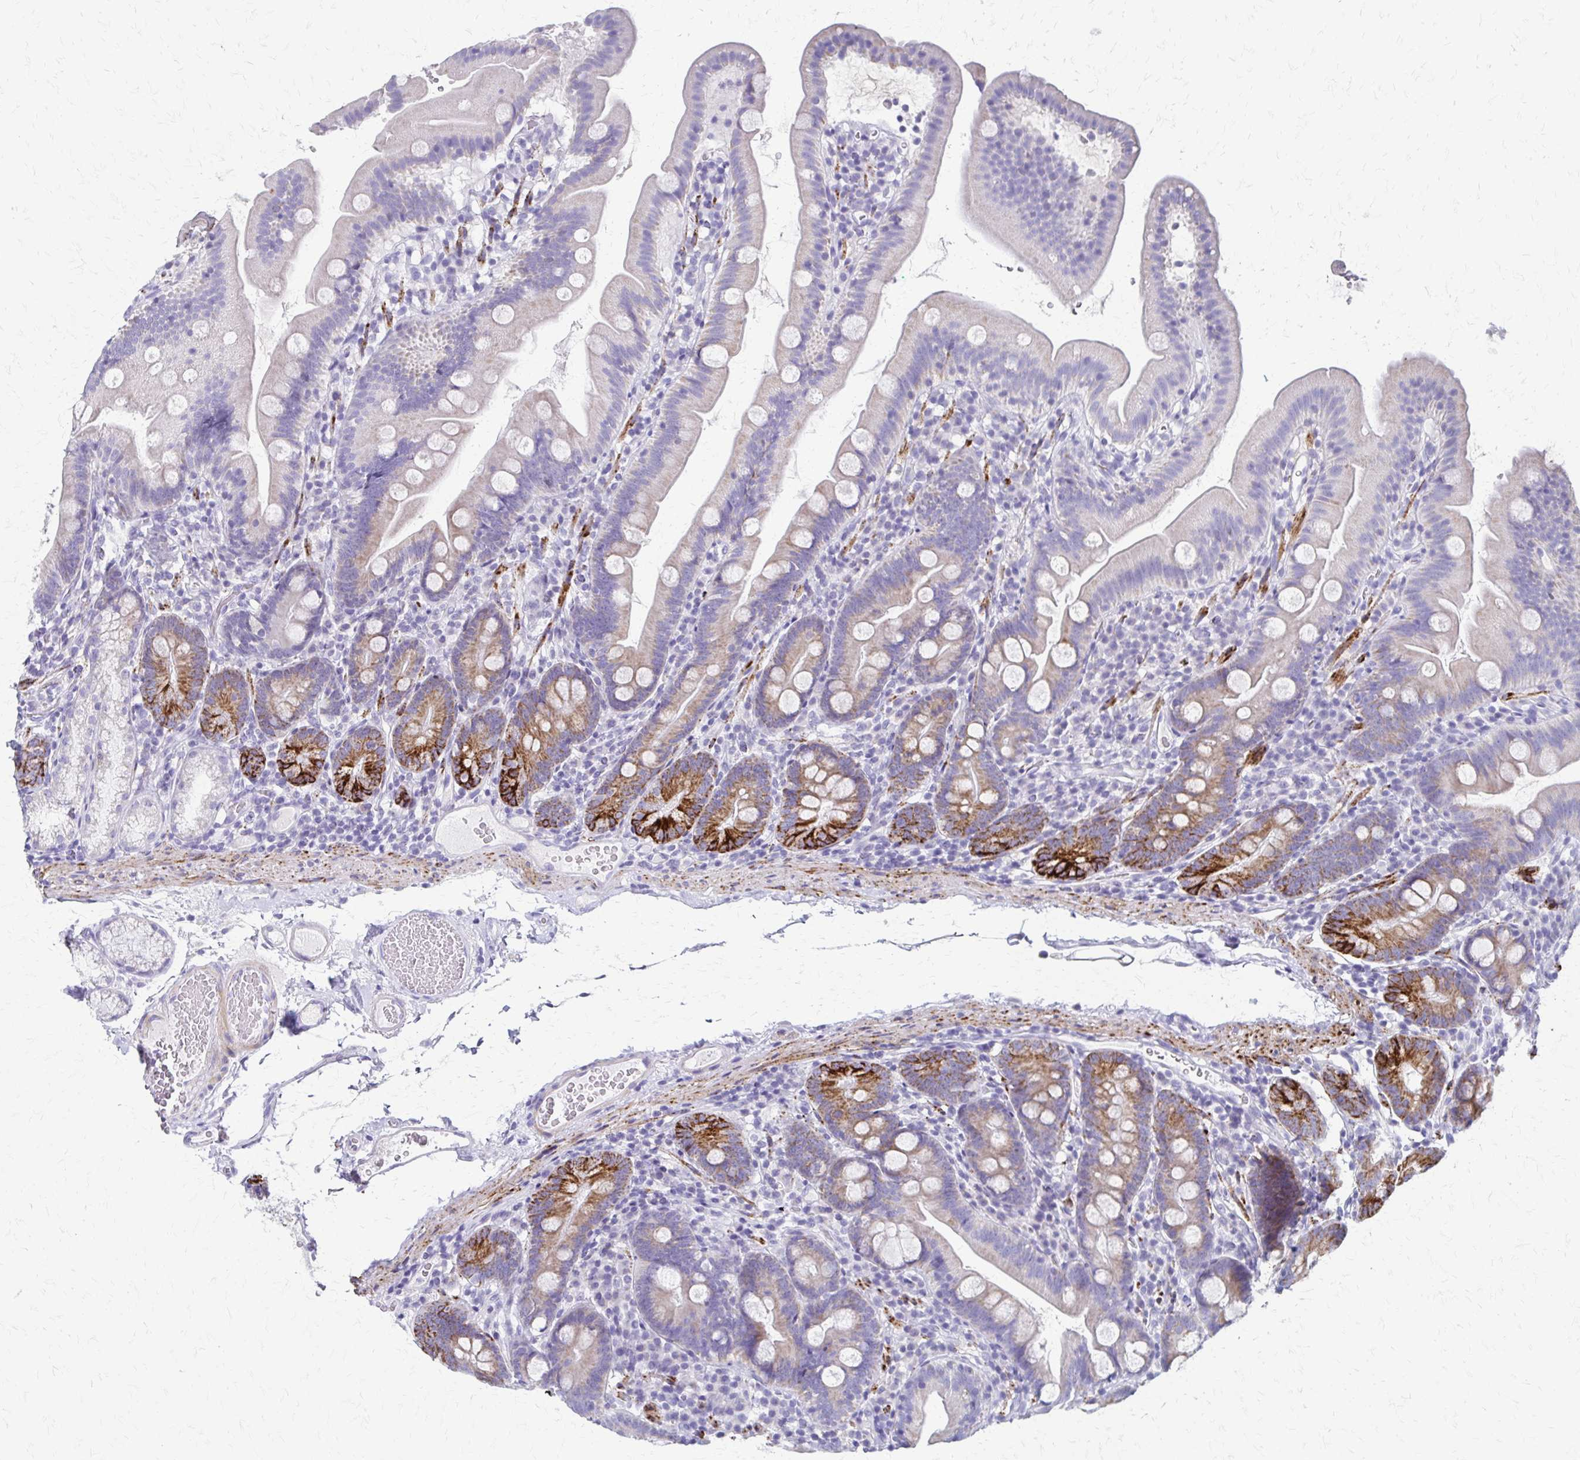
{"staining": {"intensity": "strong", "quantity": "<25%", "location": "cytoplasmic/membranous"}, "tissue": "duodenum", "cell_type": "Glandular cells", "image_type": "normal", "snomed": [{"axis": "morphology", "description": "Normal tissue, NOS"}, {"axis": "topography", "description": "Duodenum"}], "caption": "A high-resolution micrograph shows immunohistochemistry (IHC) staining of normal duodenum, which shows strong cytoplasmic/membranous staining in approximately <25% of glandular cells. The staining was performed using DAB (3,3'-diaminobenzidine) to visualize the protein expression in brown, while the nuclei were stained in blue with hematoxylin (Magnification: 20x).", "gene": "ZSCAN5B", "patient": {"sex": "female", "age": 67}}